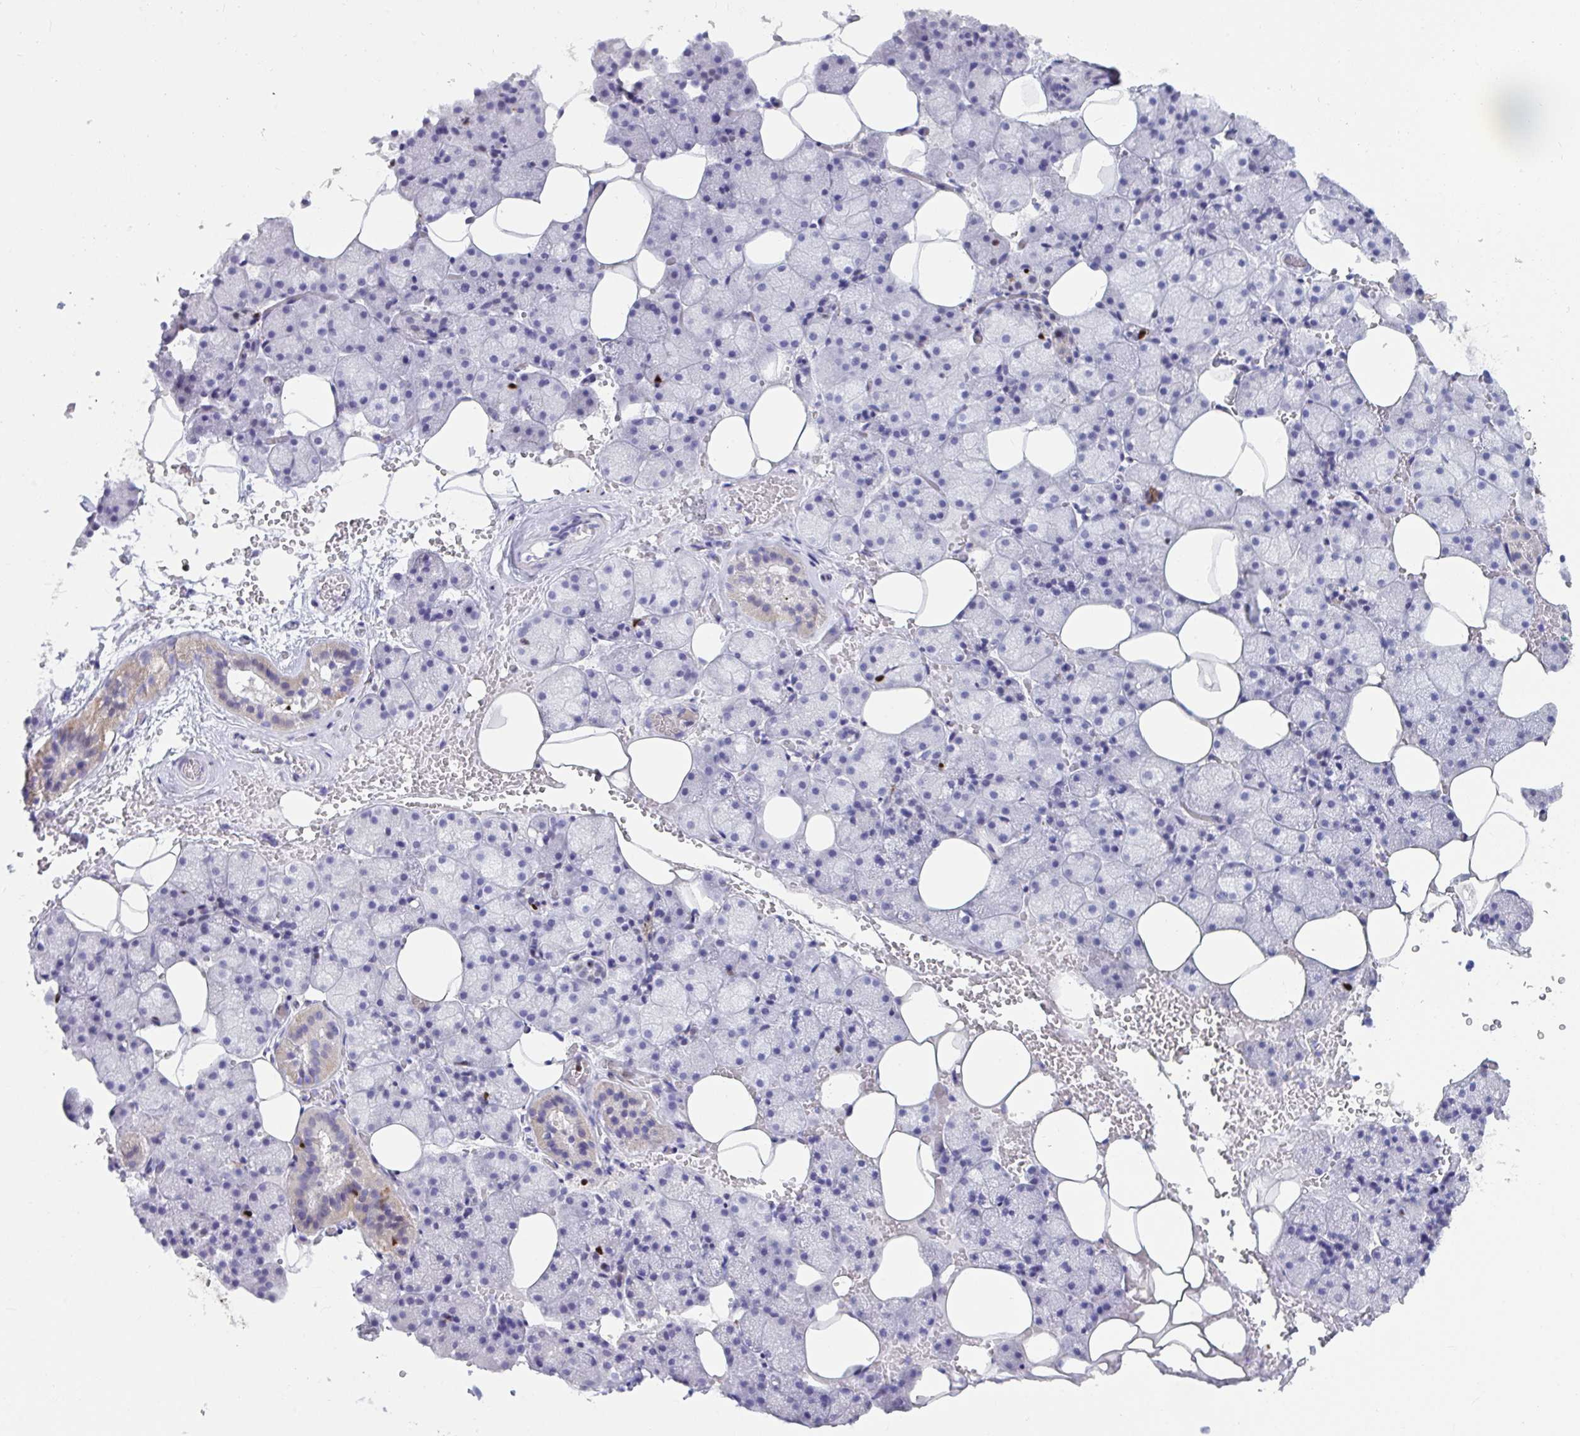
{"staining": {"intensity": "strong", "quantity": "<25%", "location": "nuclear"}, "tissue": "salivary gland", "cell_type": "Glandular cells", "image_type": "normal", "snomed": [{"axis": "morphology", "description": "Normal tissue, NOS"}, {"axis": "topography", "description": "Salivary gland"}, {"axis": "topography", "description": "Peripheral nerve tissue"}], "caption": "The micrograph reveals immunohistochemical staining of normal salivary gland. There is strong nuclear positivity is seen in approximately <25% of glandular cells.", "gene": "ZNF586", "patient": {"sex": "male", "age": 38}}